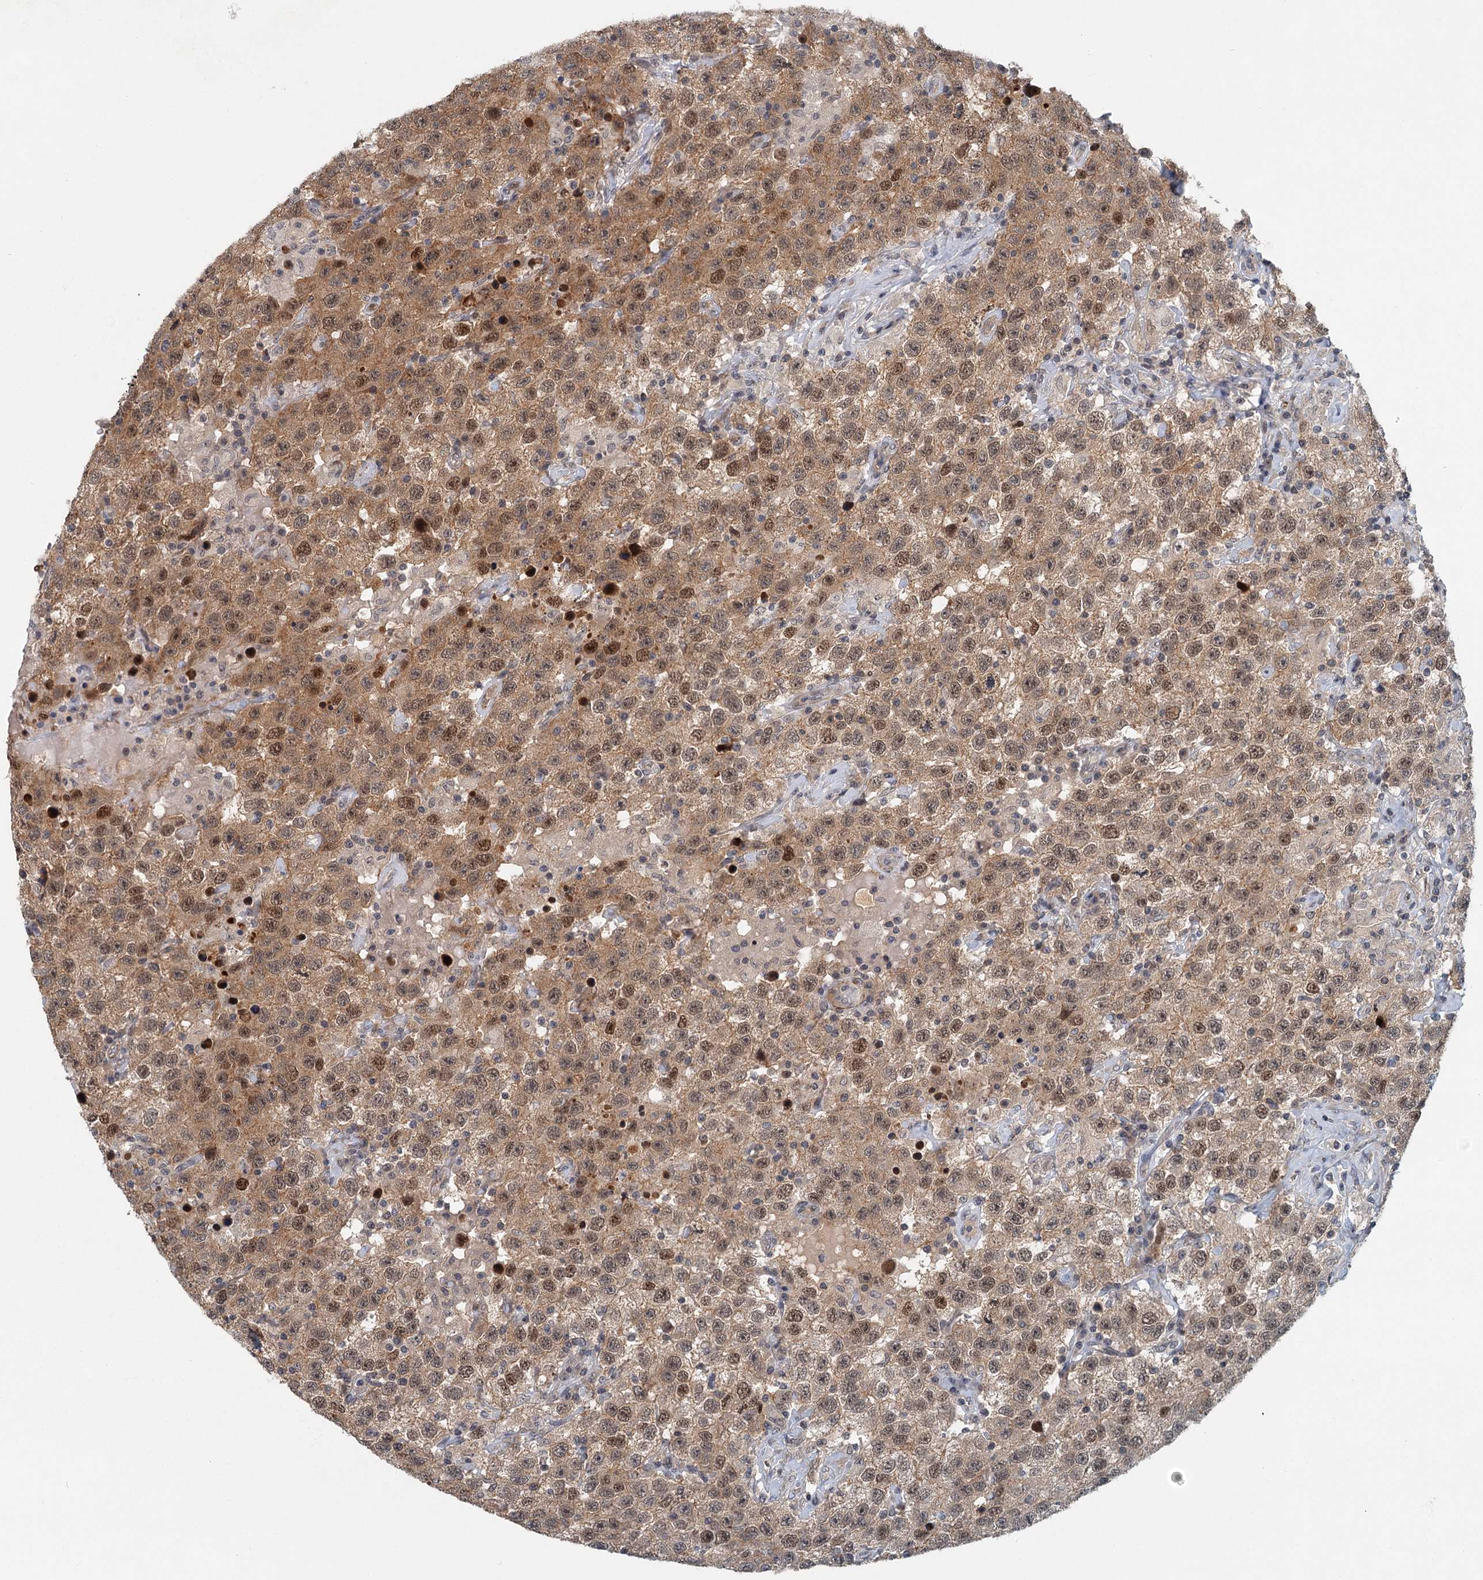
{"staining": {"intensity": "moderate", "quantity": ">75%", "location": "cytoplasmic/membranous,nuclear"}, "tissue": "testis cancer", "cell_type": "Tumor cells", "image_type": "cancer", "snomed": [{"axis": "morphology", "description": "Seminoma, NOS"}, {"axis": "topography", "description": "Testis"}], "caption": "Immunohistochemical staining of testis seminoma exhibits medium levels of moderate cytoplasmic/membranous and nuclear expression in about >75% of tumor cells.", "gene": "TAS2R42", "patient": {"sex": "male", "age": 41}}